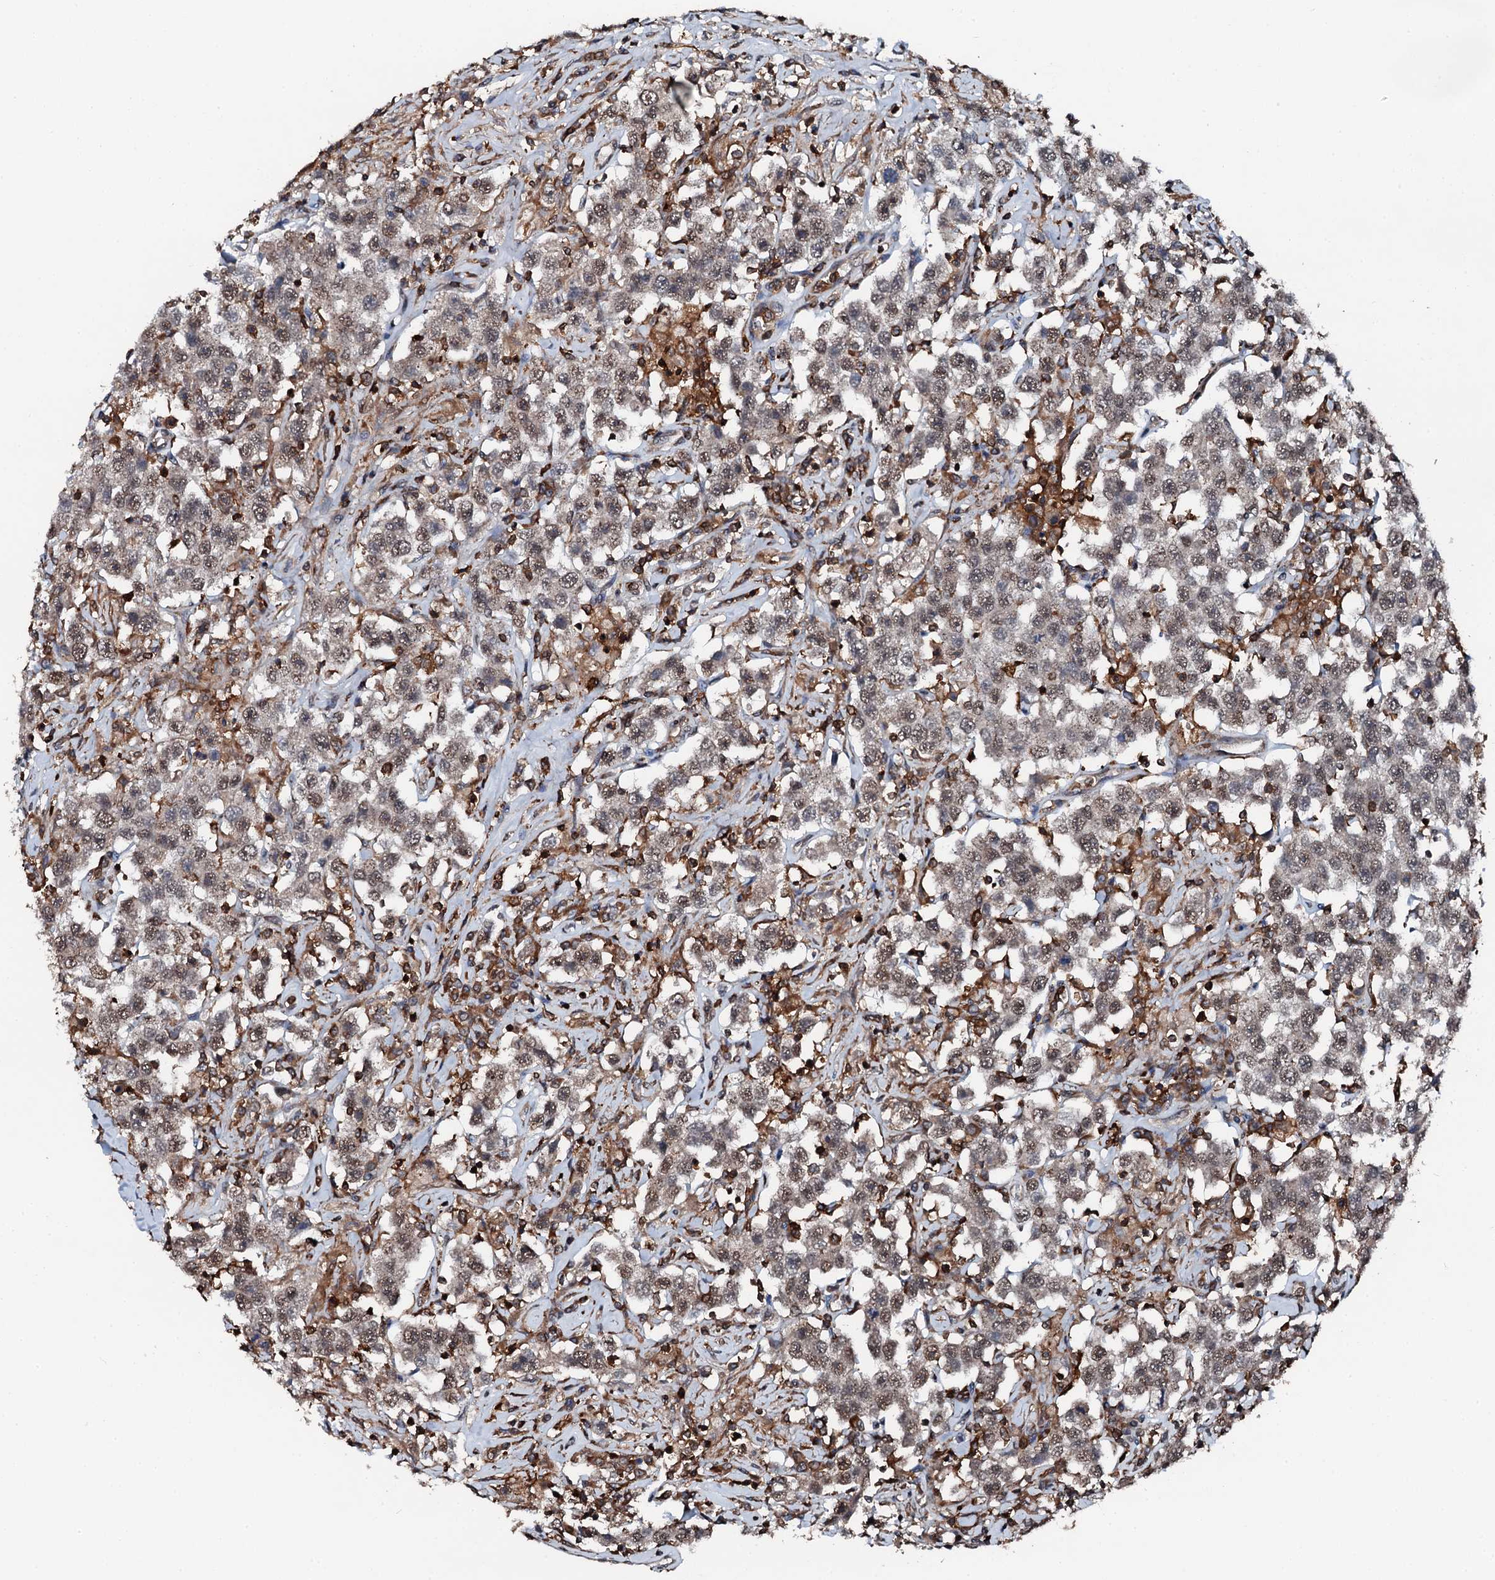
{"staining": {"intensity": "weak", "quantity": ">75%", "location": "nuclear"}, "tissue": "testis cancer", "cell_type": "Tumor cells", "image_type": "cancer", "snomed": [{"axis": "morphology", "description": "Seminoma, NOS"}, {"axis": "topography", "description": "Testis"}], "caption": "Immunohistochemistry (IHC) staining of testis cancer (seminoma), which displays low levels of weak nuclear expression in about >75% of tumor cells indicating weak nuclear protein staining. The staining was performed using DAB (3,3'-diaminobenzidine) (brown) for protein detection and nuclei were counterstained in hematoxylin (blue).", "gene": "EDC4", "patient": {"sex": "male", "age": 41}}